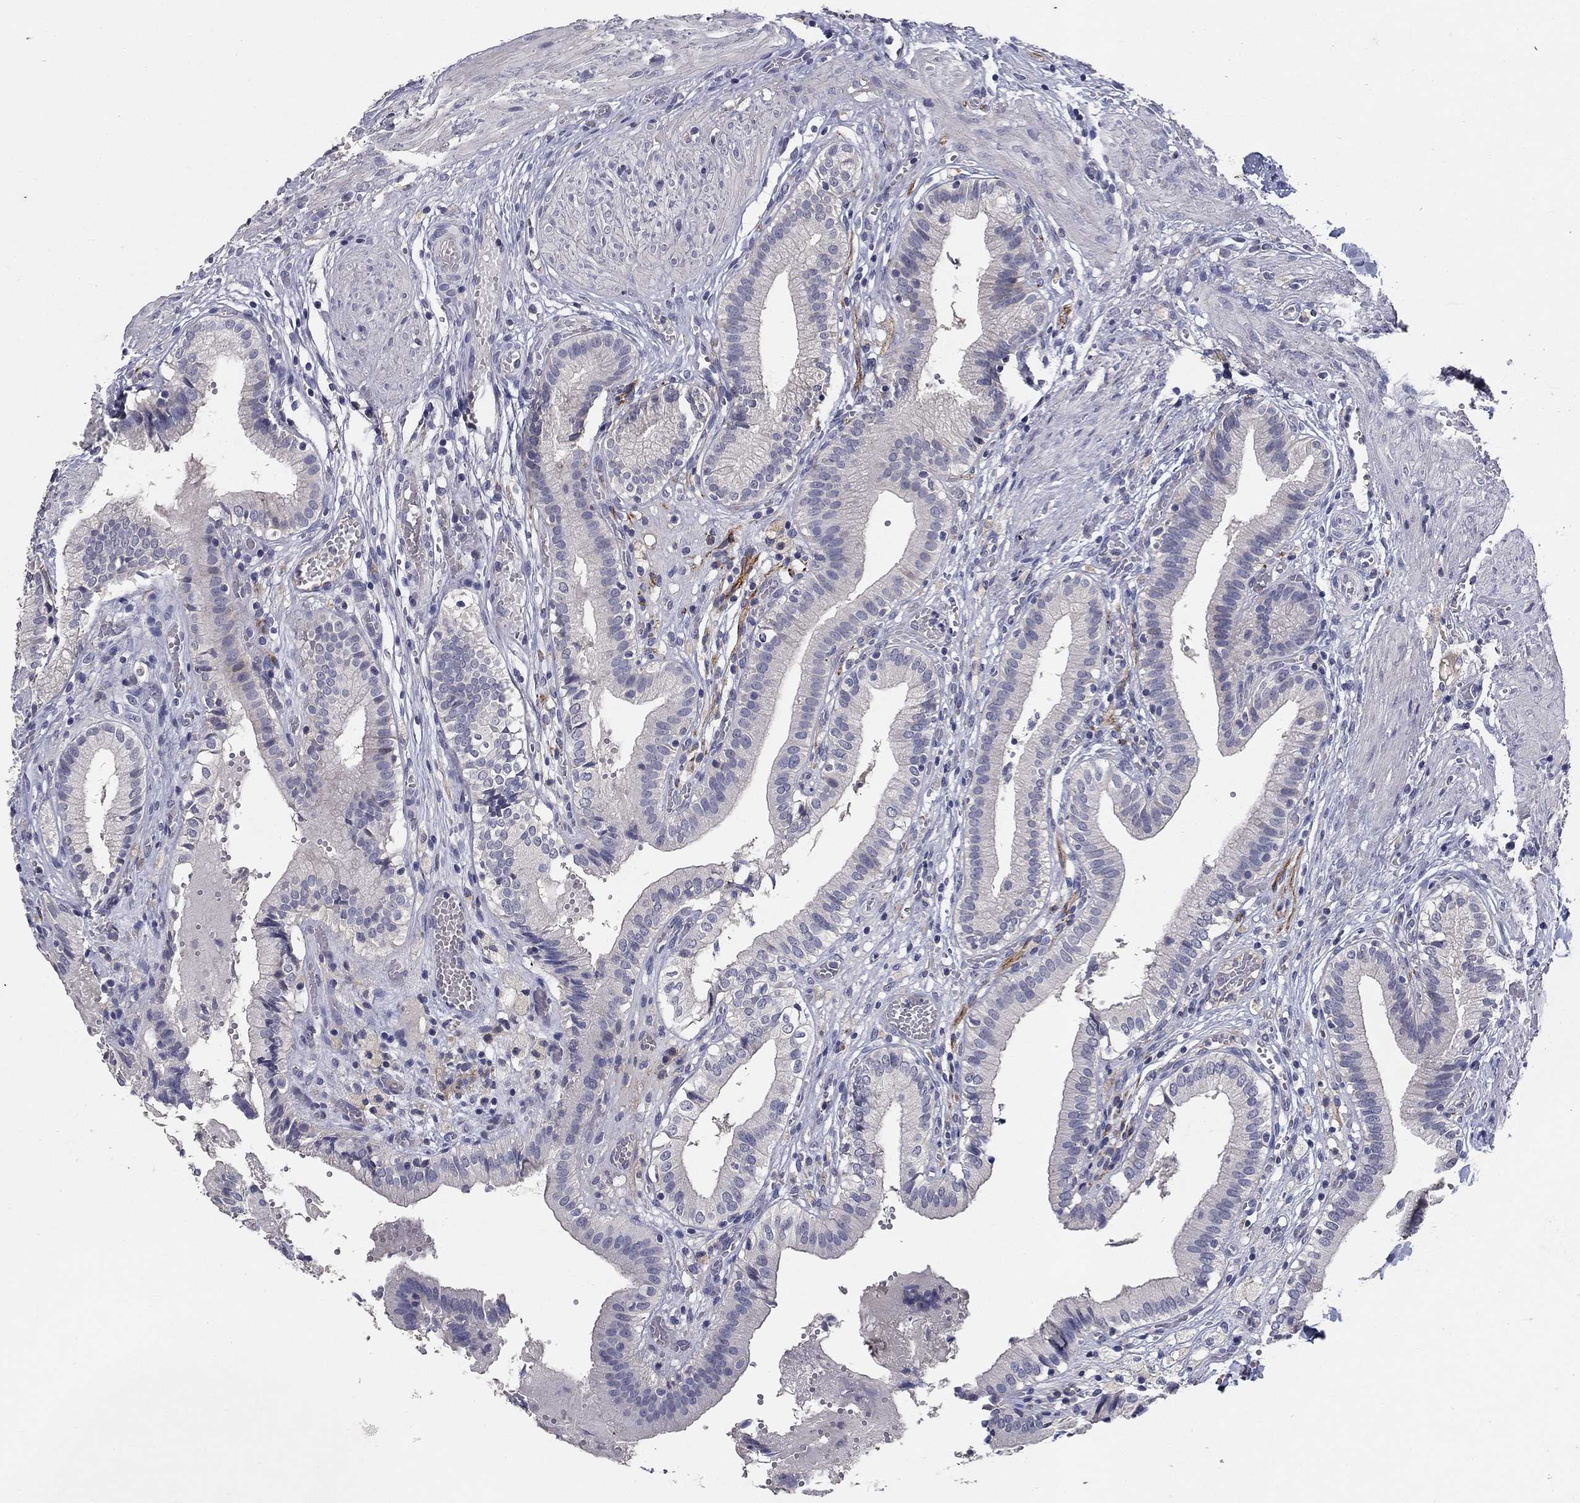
{"staining": {"intensity": "negative", "quantity": "none", "location": "none"}, "tissue": "gallbladder", "cell_type": "Glandular cells", "image_type": "normal", "snomed": [{"axis": "morphology", "description": "Normal tissue, NOS"}, {"axis": "topography", "description": "Gallbladder"}], "caption": "Immunohistochemistry (IHC) of unremarkable human gallbladder shows no expression in glandular cells.", "gene": "CD274", "patient": {"sex": "female", "age": 24}}